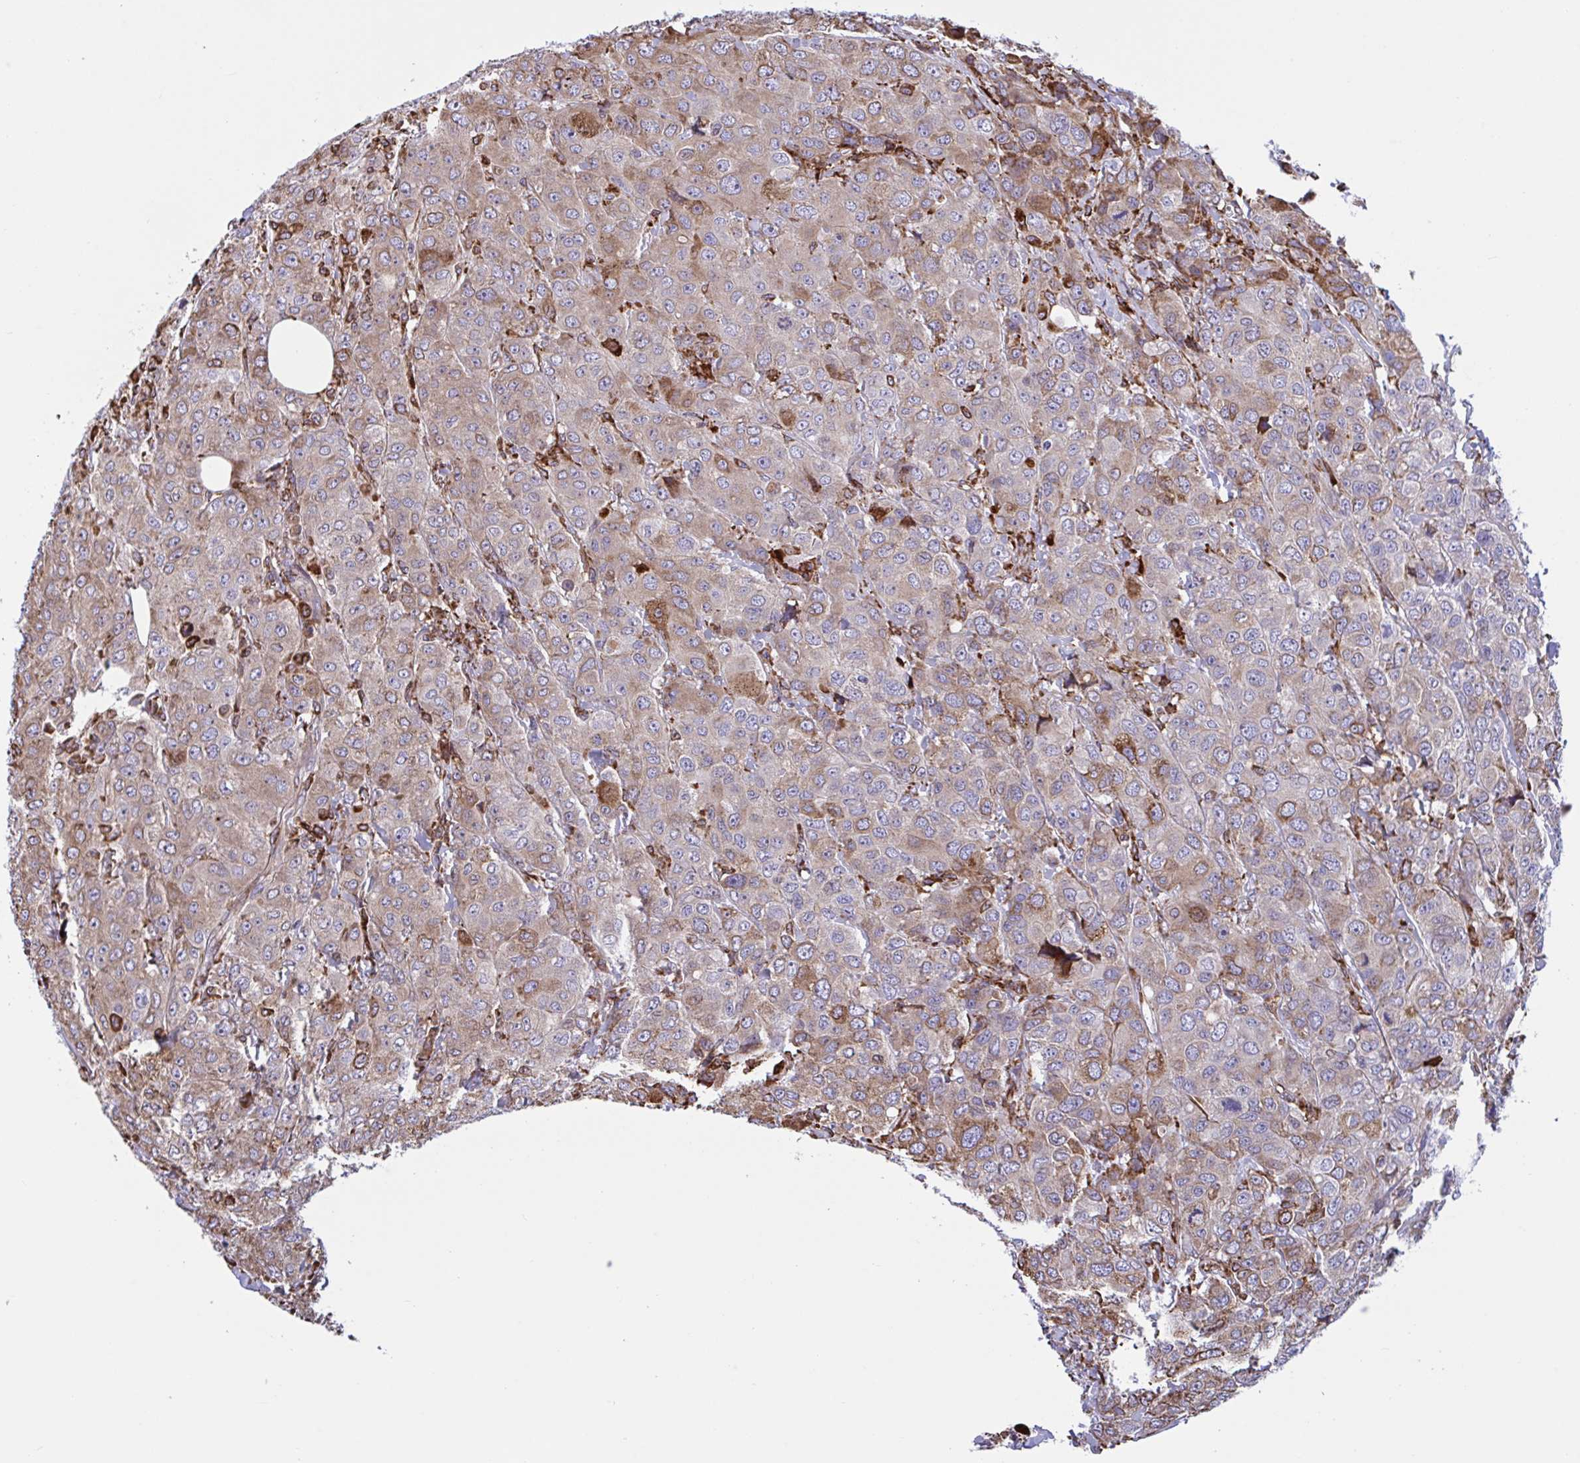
{"staining": {"intensity": "moderate", "quantity": "25%-75%", "location": "cytoplasmic/membranous"}, "tissue": "breast cancer", "cell_type": "Tumor cells", "image_type": "cancer", "snomed": [{"axis": "morphology", "description": "Duct carcinoma"}, {"axis": "topography", "description": "Breast"}], "caption": "The histopathology image displays a brown stain indicating the presence of a protein in the cytoplasmic/membranous of tumor cells in intraductal carcinoma (breast). The protein is shown in brown color, while the nuclei are stained blue.", "gene": "PEAK3", "patient": {"sex": "female", "age": 43}}